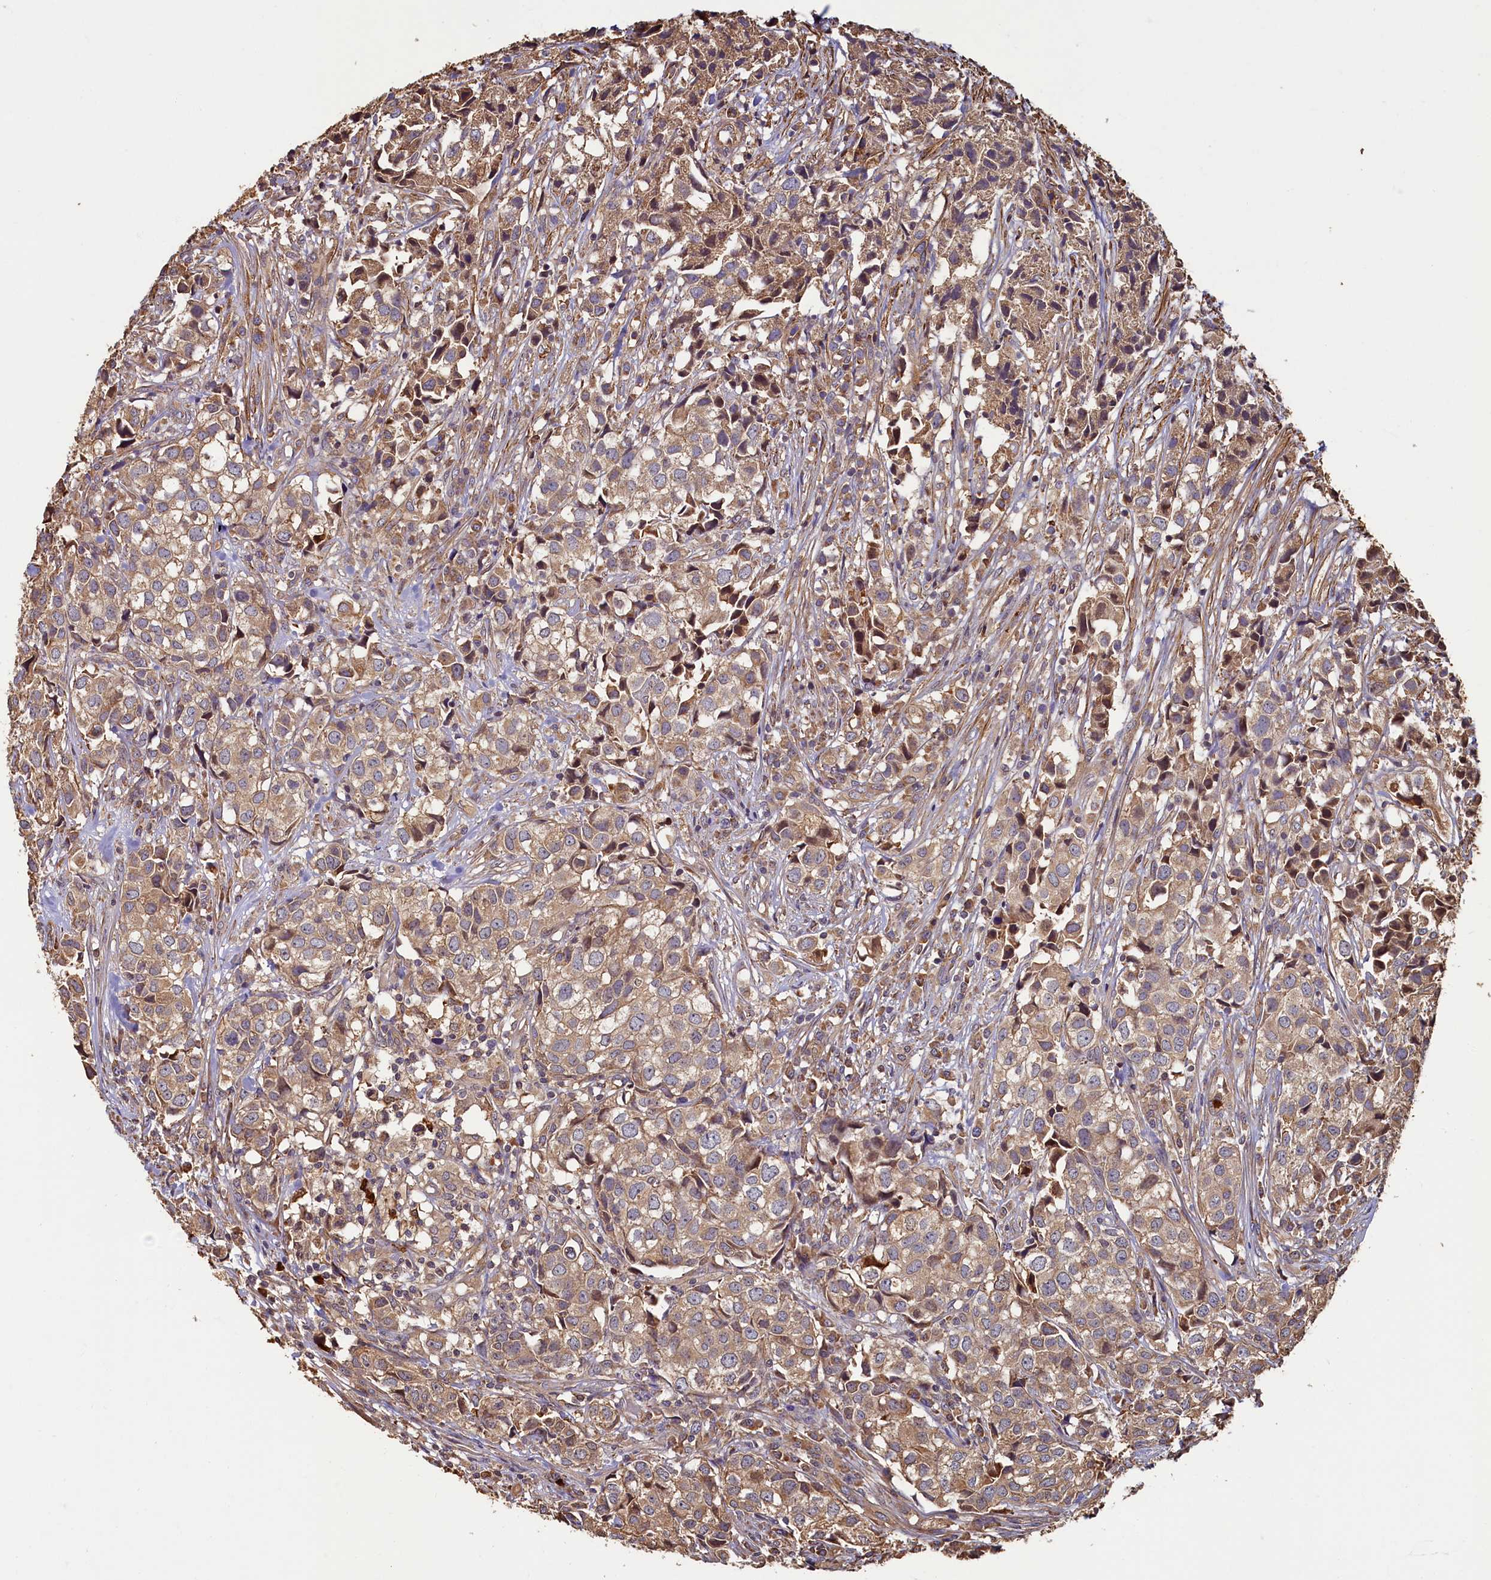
{"staining": {"intensity": "moderate", "quantity": ">75%", "location": "cytoplasmic/membranous"}, "tissue": "urothelial cancer", "cell_type": "Tumor cells", "image_type": "cancer", "snomed": [{"axis": "morphology", "description": "Urothelial carcinoma, High grade"}, {"axis": "topography", "description": "Urinary bladder"}], "caption": "Human urothelial carcinoma (high-grade) stained for a protein (brown) shows moderate cytoplasmic/membranous positive staining in approximately >75% of tumor cells.", "gene": "CCDC102B", "patient": {"sex": "female", "age": 75}}